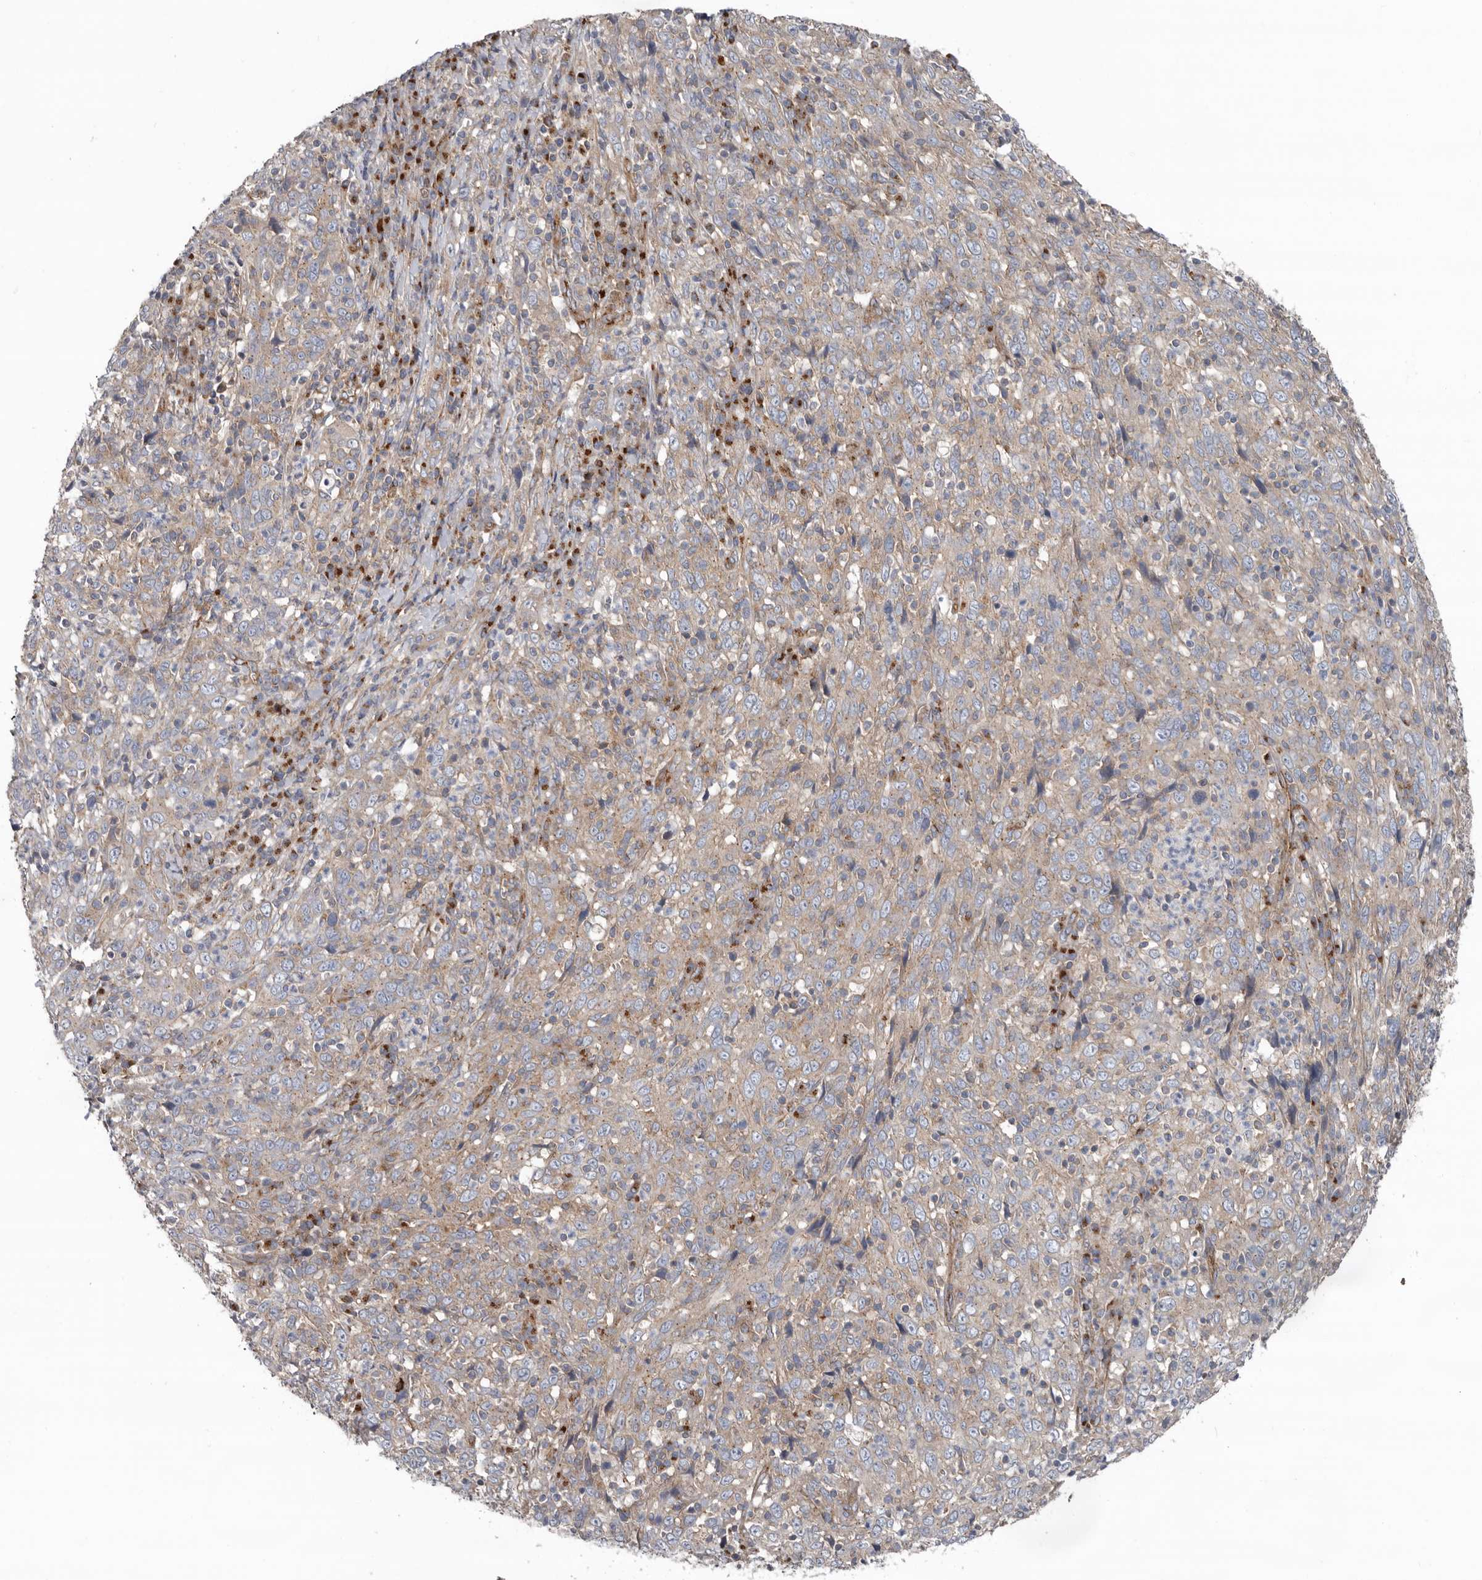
{"staining": {"intensity": "weak", "quantity": ">75%", "location": "cytoplasmic/membranous"}, "tissue": "cervical cancer", "cell_type": "Tumor cells", "image_type": "cancer", "snomed": [{"axis": "morphology", "description": "Squamous cell carcinoma, NOS"}, {"axis": "topography", "description": "Cervix"}], "caption": "DAB immunohistochemical staining of cervical squamous cell carcinoma displays weak cytoplasmic/membranous protein staining in approximately >75% of tumor cells.", "gene": "LUZP1", "patient": {"sex": "female", "age": 46}}